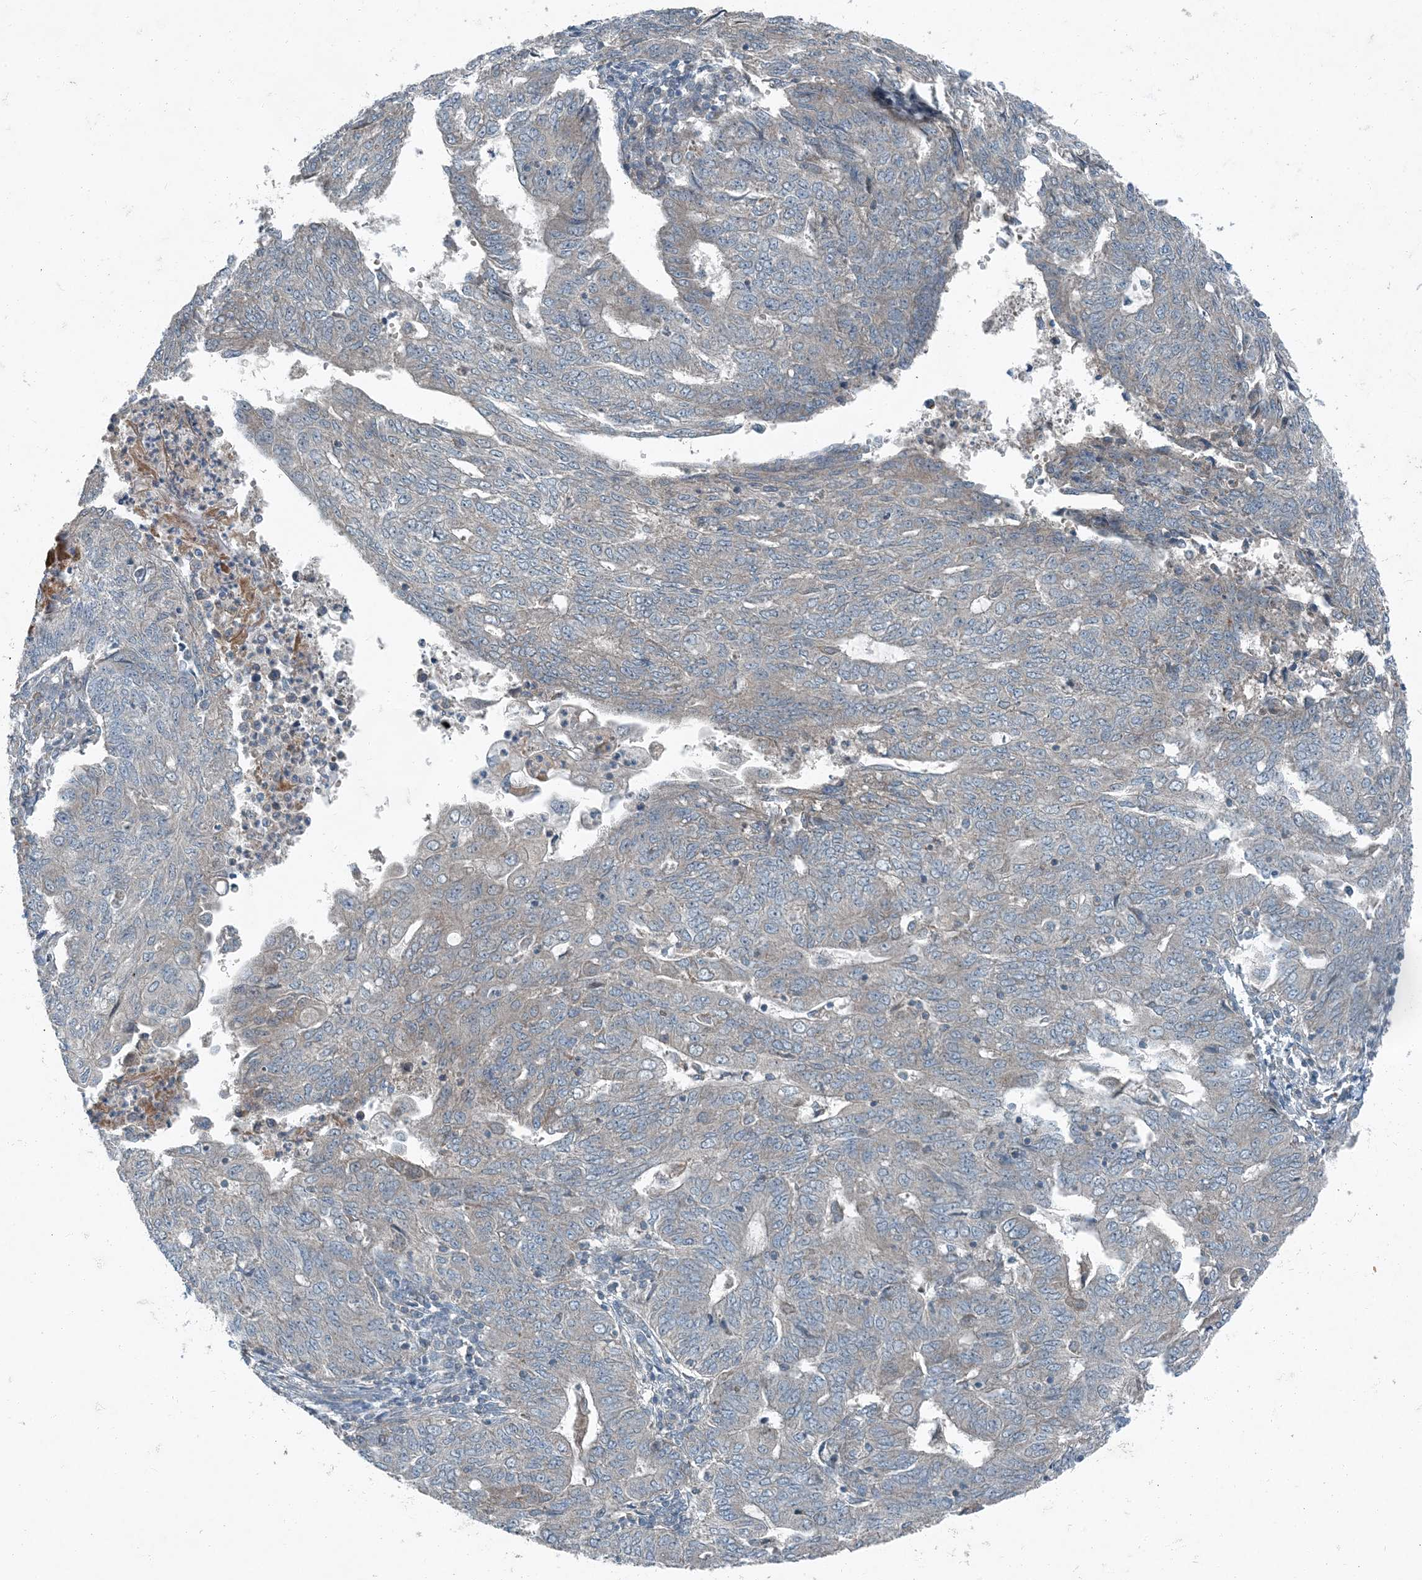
{"staining": {"intensity": "negative", "quantity": "none", "location": "none"}, "tissue": "endometrial cancer", "cell_type": "Tumor cells", "image_type": "cancer", "snomed": [{"axis": "morphology", "description": "Adenocarcinoma, NOS"}, {"axis": "topography", "description": "Endometrium"}], "caption": "A photomicrograph of adenocarcinoma (endometrial) stained for a protein shows no brown staining in tumor cells. Nuclei are stained in blue.", "gene": "APOM", "patient": {"sex": "female", "age": 32}}